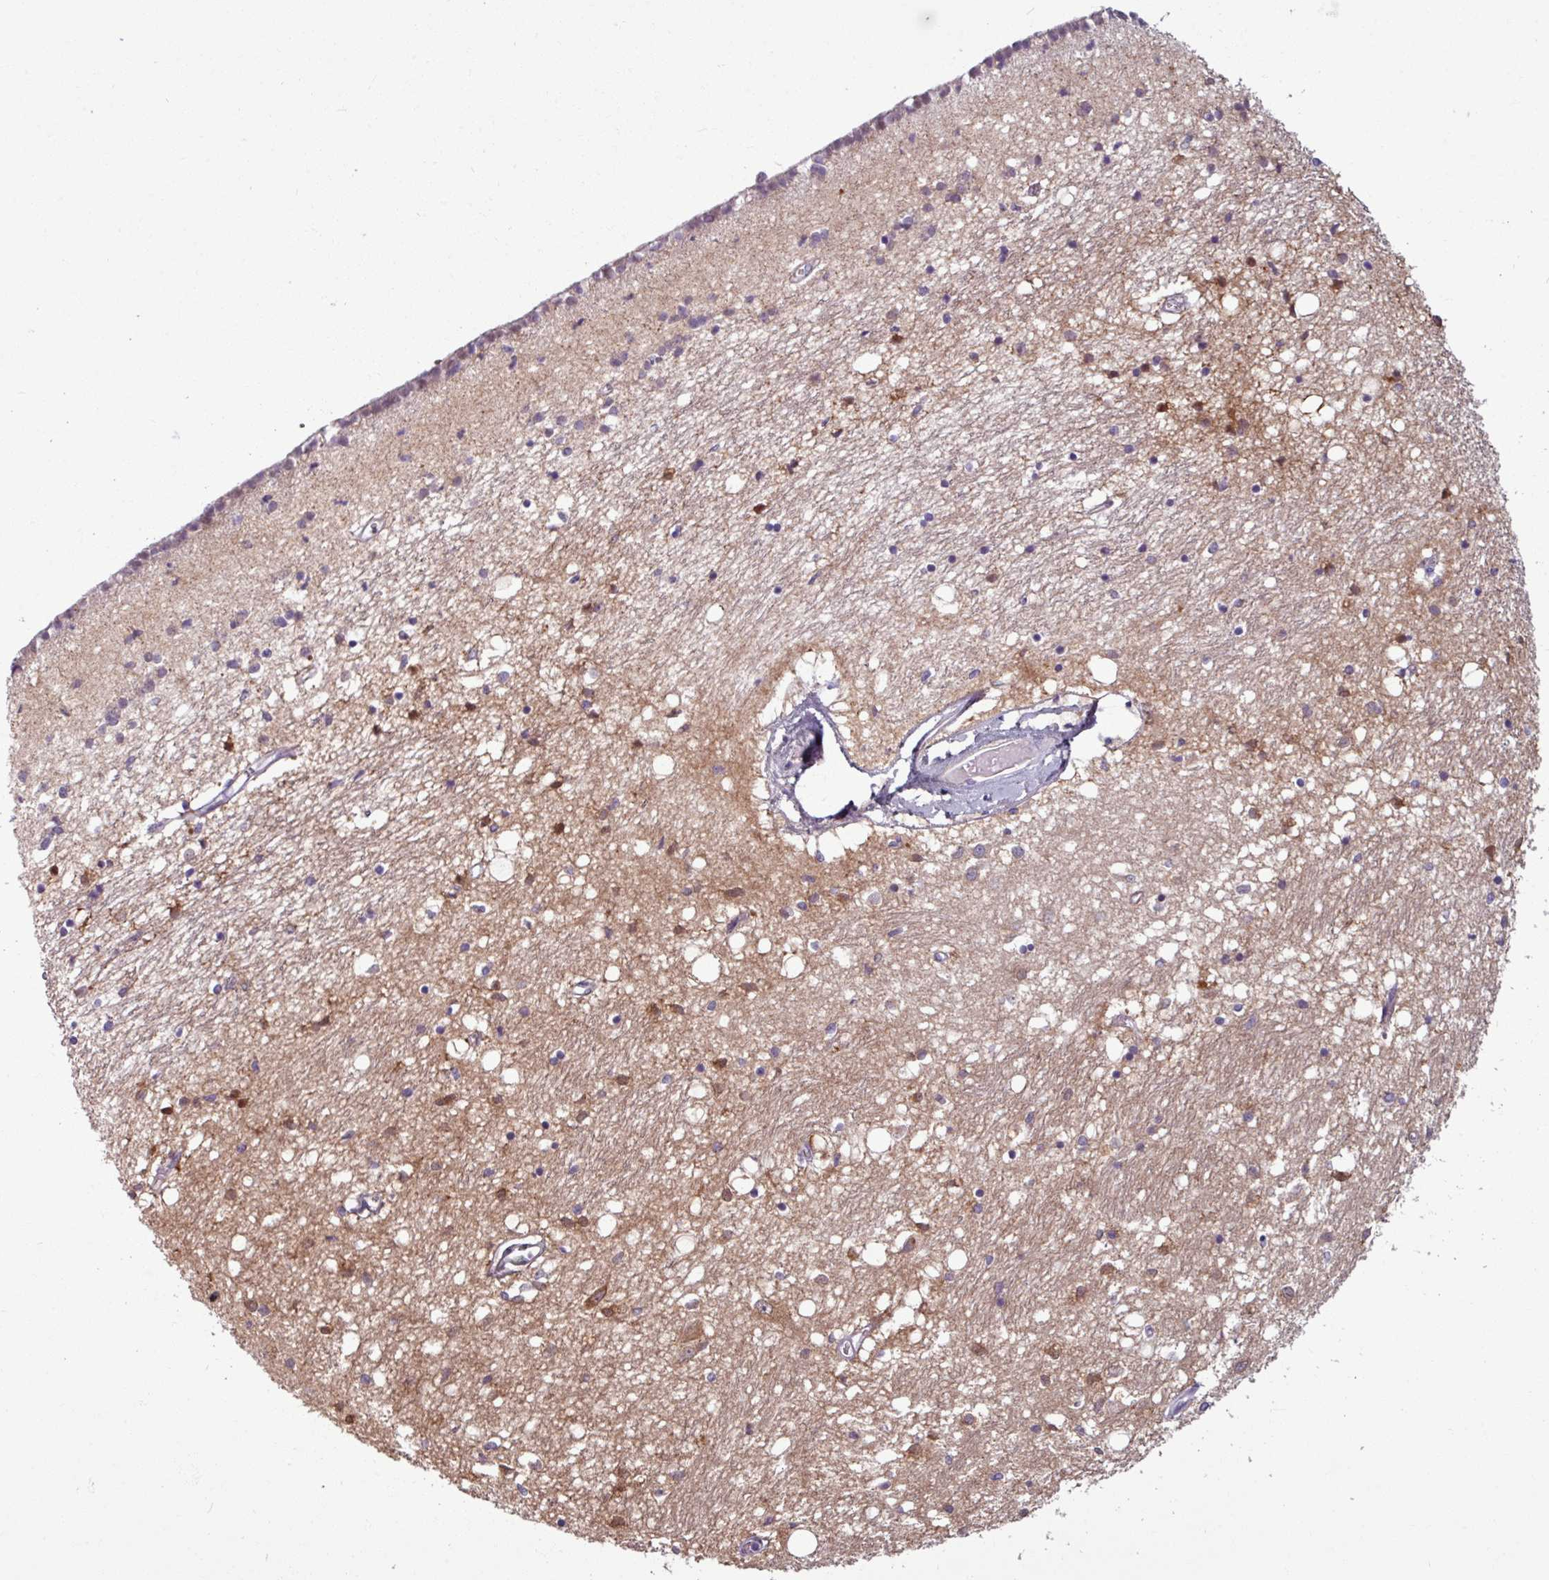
{"staining": {"intensity": "moderate", "quantity": "<25%", "location": "cytoplasmic/membranous"}, "tissue": "caudate", "cell_type": "Glial cells", "image_type": "normal", "snomed": [{"axis": "morphology", "description": "Normal tissue, NOS"}, {"axis": "topography", "description": "Lateral ventricle wall"}], "caption": "Caudate stained with a brown dye demonstrates moderate cytoplasmic/membranous positive expression in about <25% of glial cells.", "gene": "PNMA6A", "patient": {"sex": "male", "age": 70}}